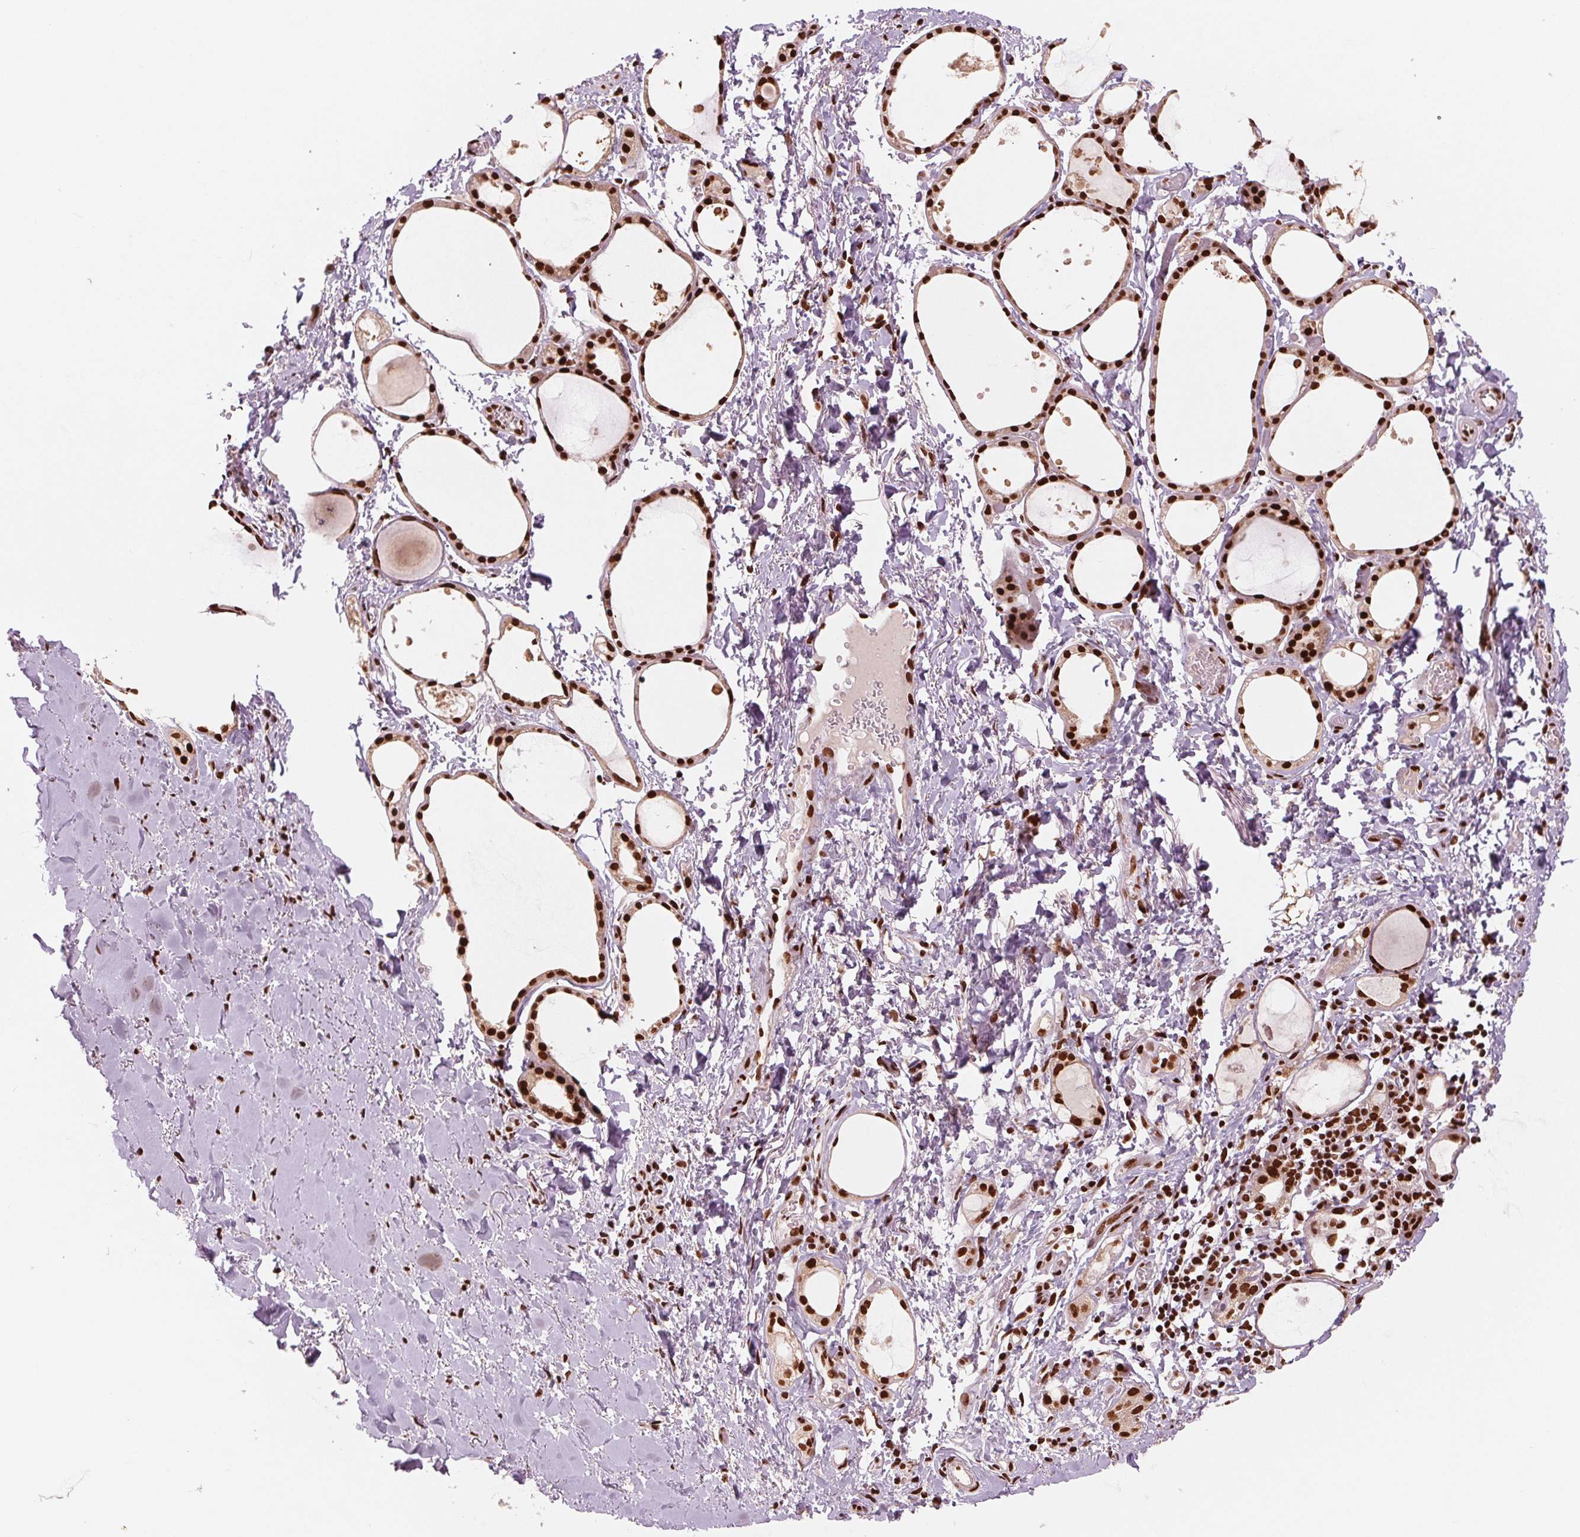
{"staining": {"intensity": "strong", "quantity": ">75%", "location": "nuclear"}, "tissue": "thyroid gland", "cell_type": "Glandular cells", "image_type": "normal", "snomed": [{"axis": "morphology", "description": "Normal tissue, NOS"}, {"axis": "topography", "description": "Thyroid gland"}], "caption": "Protein staining of benign thyroid gland shows strong nuclear positivity in approximately >75% of glandular cells.", "gene": "TTLL9", "patient": {"sex": "male", "age": 68}}